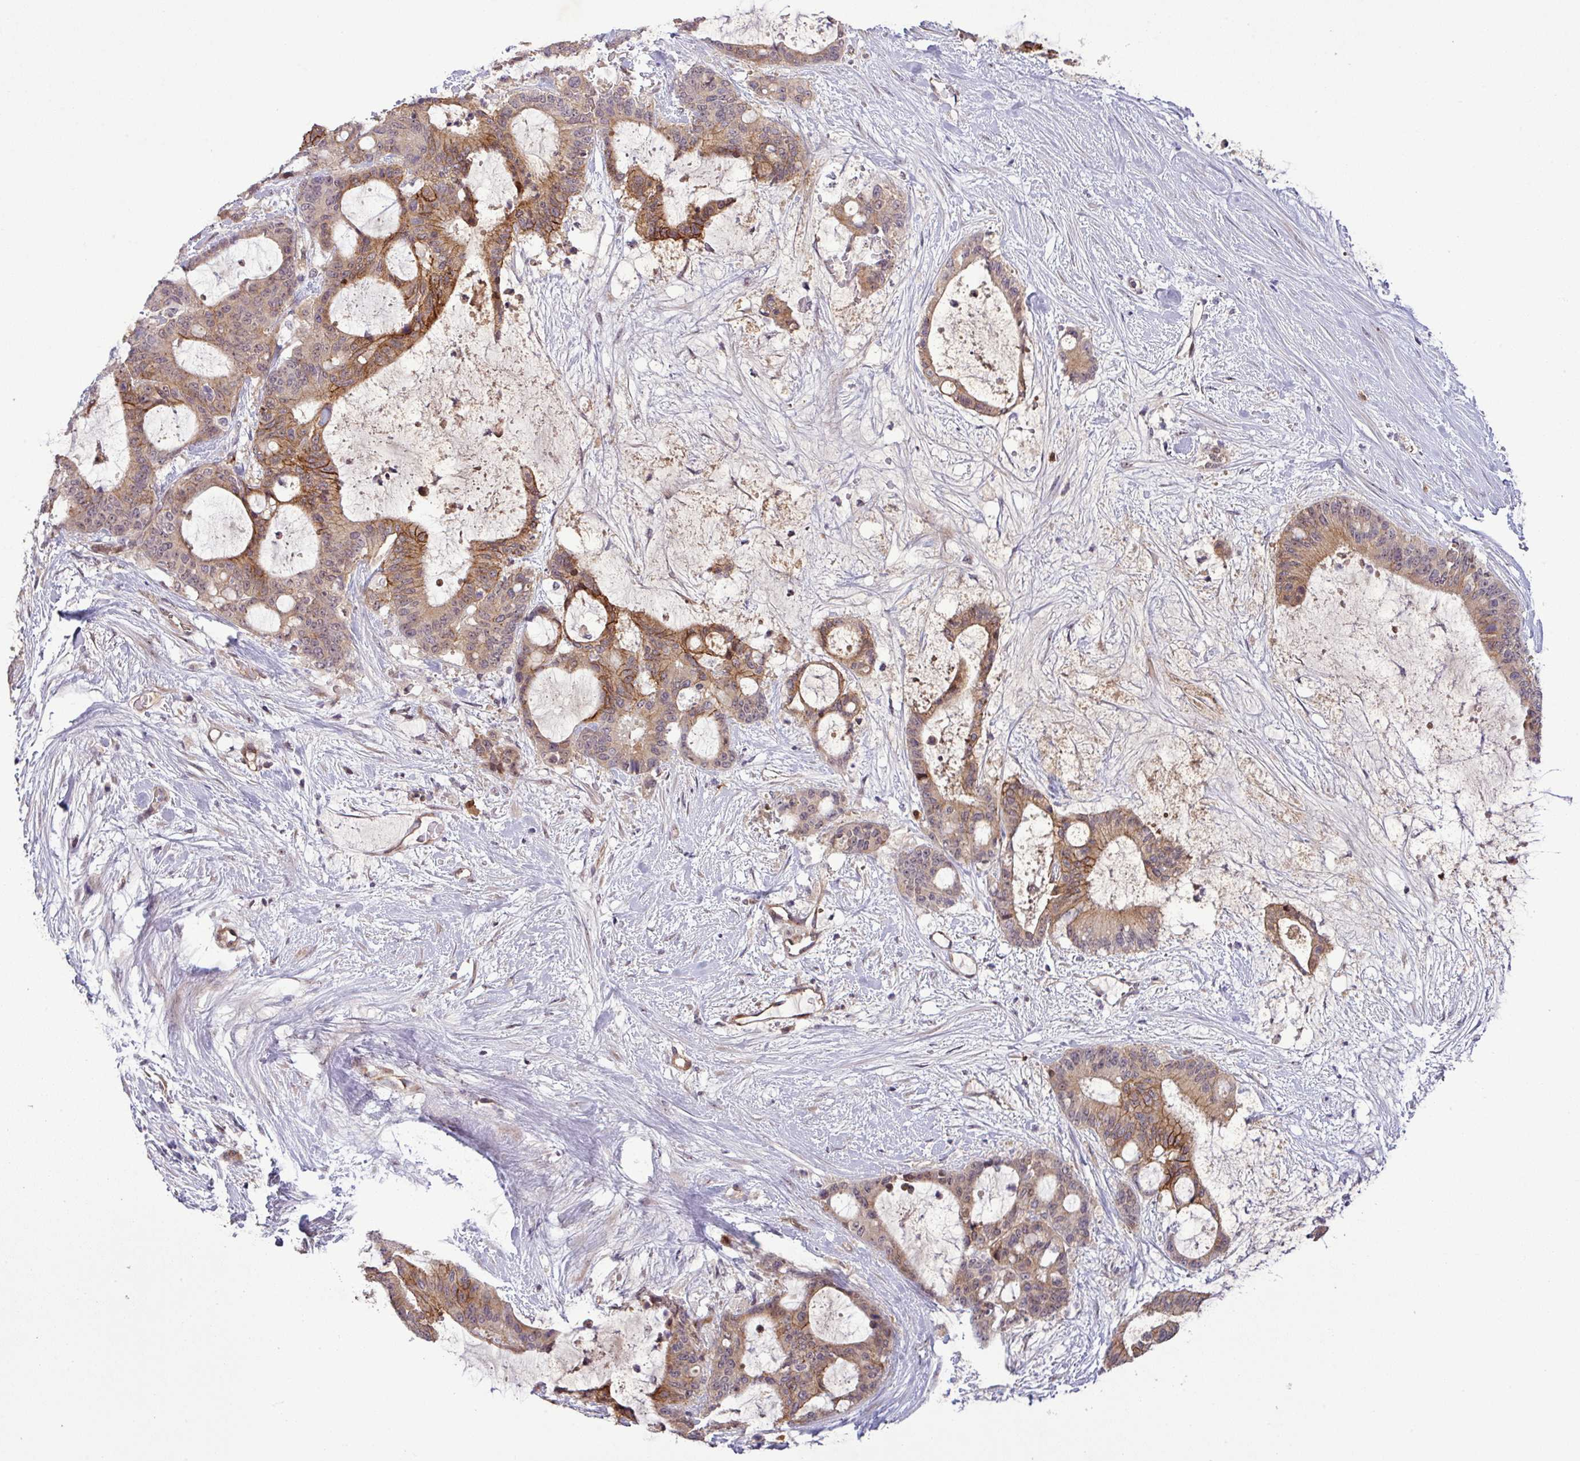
{"staining": {"intensity": "moderate", "quantity": ">75%", "location": "cytoplasmic/membranous"}, "tissue": "liver cancer", "cell_type": "Tumor cells", "image_type": "cancer", "snomed": [{"axis": "morphology", "description": "Normal tissue, NOS"}, {"axis": "morphology", "description": "Cholangiocarcinoma"}, {"axis": "topography", "description": "Liver"}, {"axis": "topography", "description": "Peripheral nerve tissue"}], "caption": "Human liver cancer stained with a brown dye shows moderate cytoplasmic/membranous positive expression in about >75% of tumor cells.", "gene": "PCDH1", "patient": {"sex": "female", "age": 73}}